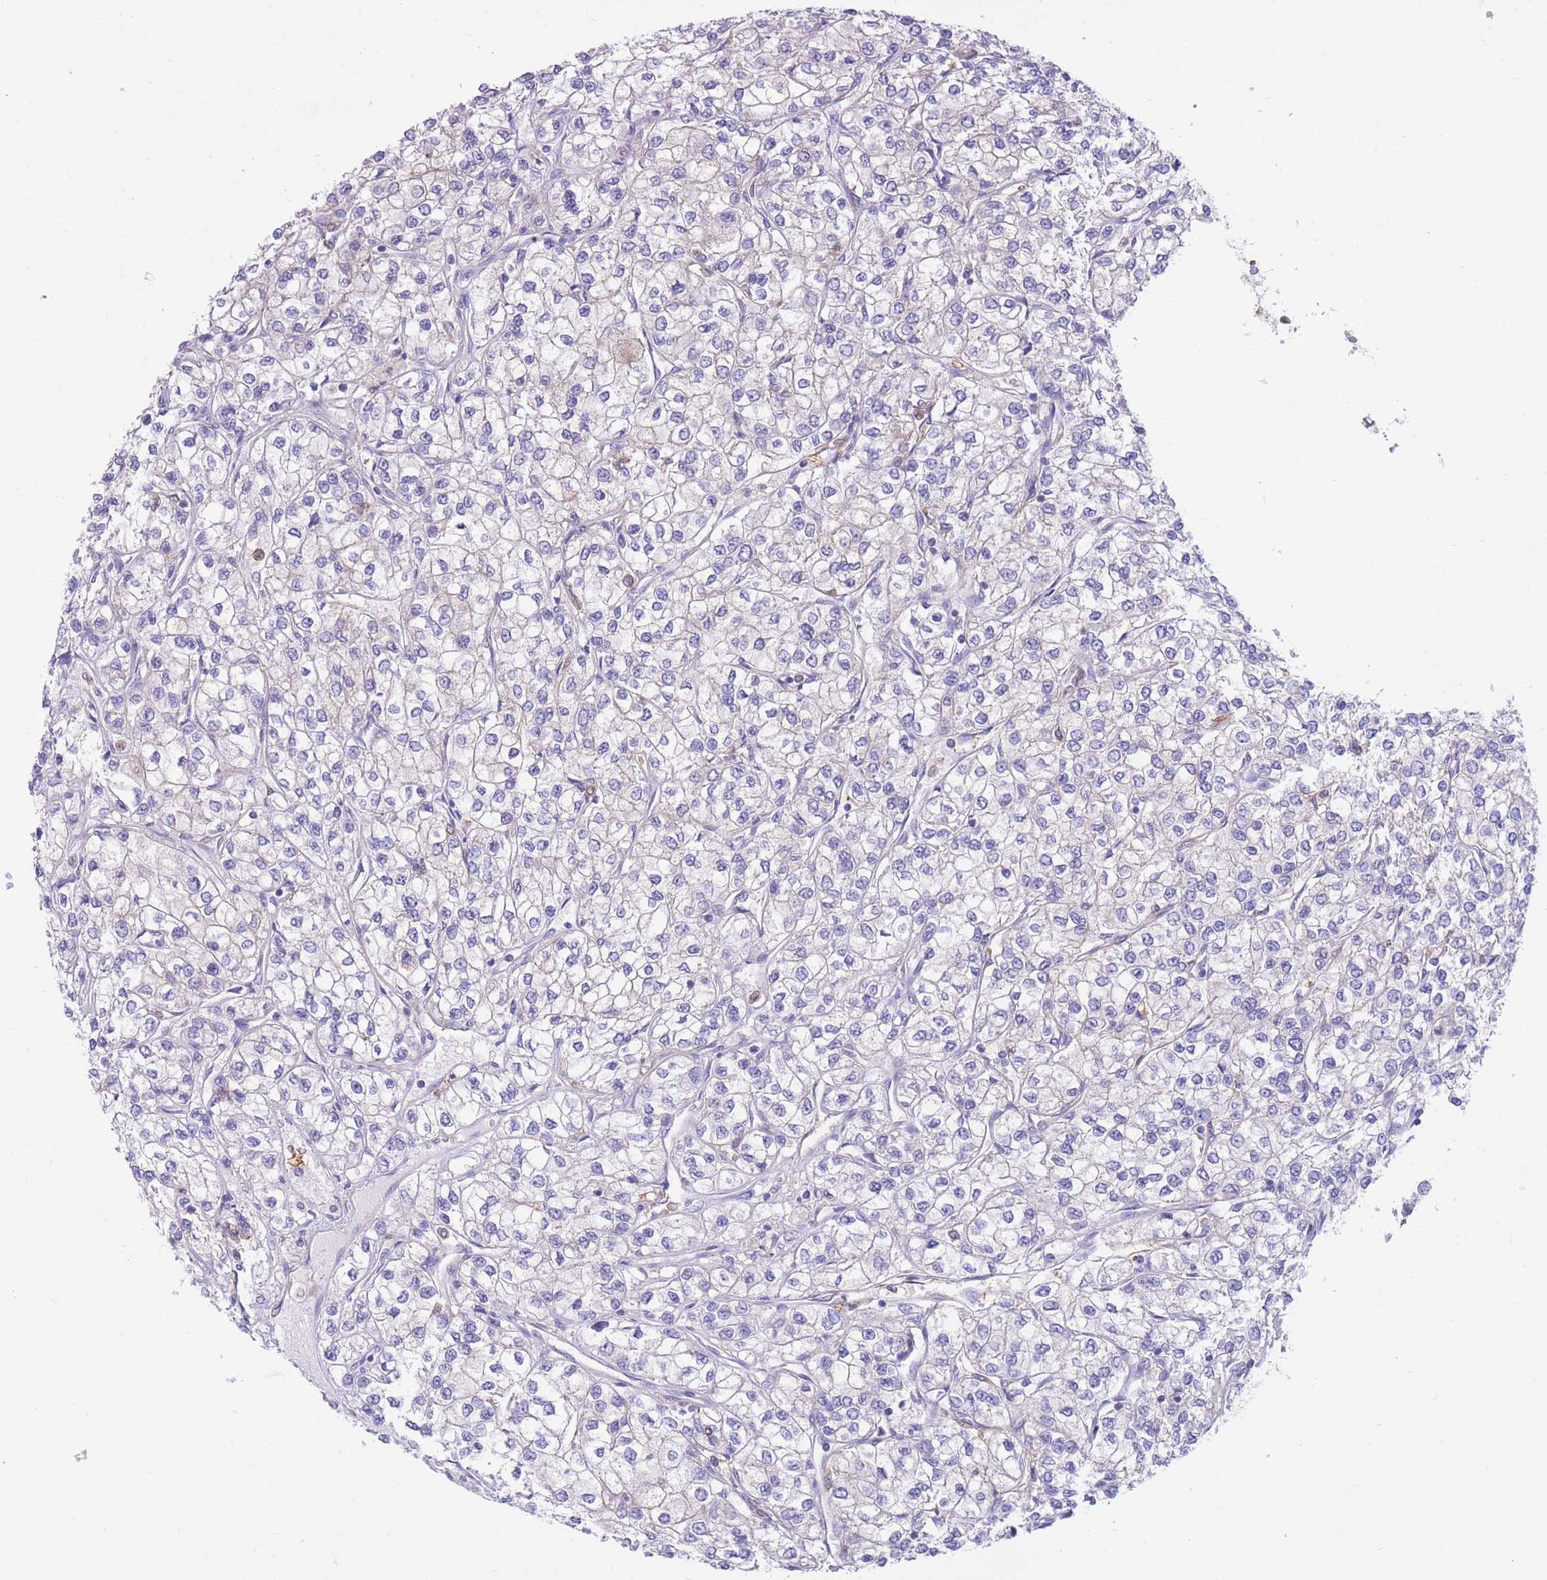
{"staining": {"intensity": "negative", "quantity": "none", "location": "none"}, "tissue": "renal cancer", "cell_type": "Tumor cells", "image_type": "cancer", "snomed": [{"axis": "morphology", "description": "Adenocarcinoma, NOS"}, {"axis": "topography", "description": "Kidney"}], "caption": "The immunohistochemistry photomicrograph has no significant expression in tumor cells of renal adenocarcinoma tissue. The staining was performed using DAB (3,3'-diaminobenzidine) to visualize the protein expression in brown, while the nuclei were stained in blue with hematoxylin (Magnification: 20x).", "gene": "NAMPT", "patient": {"sex": "male", "age": 80}}